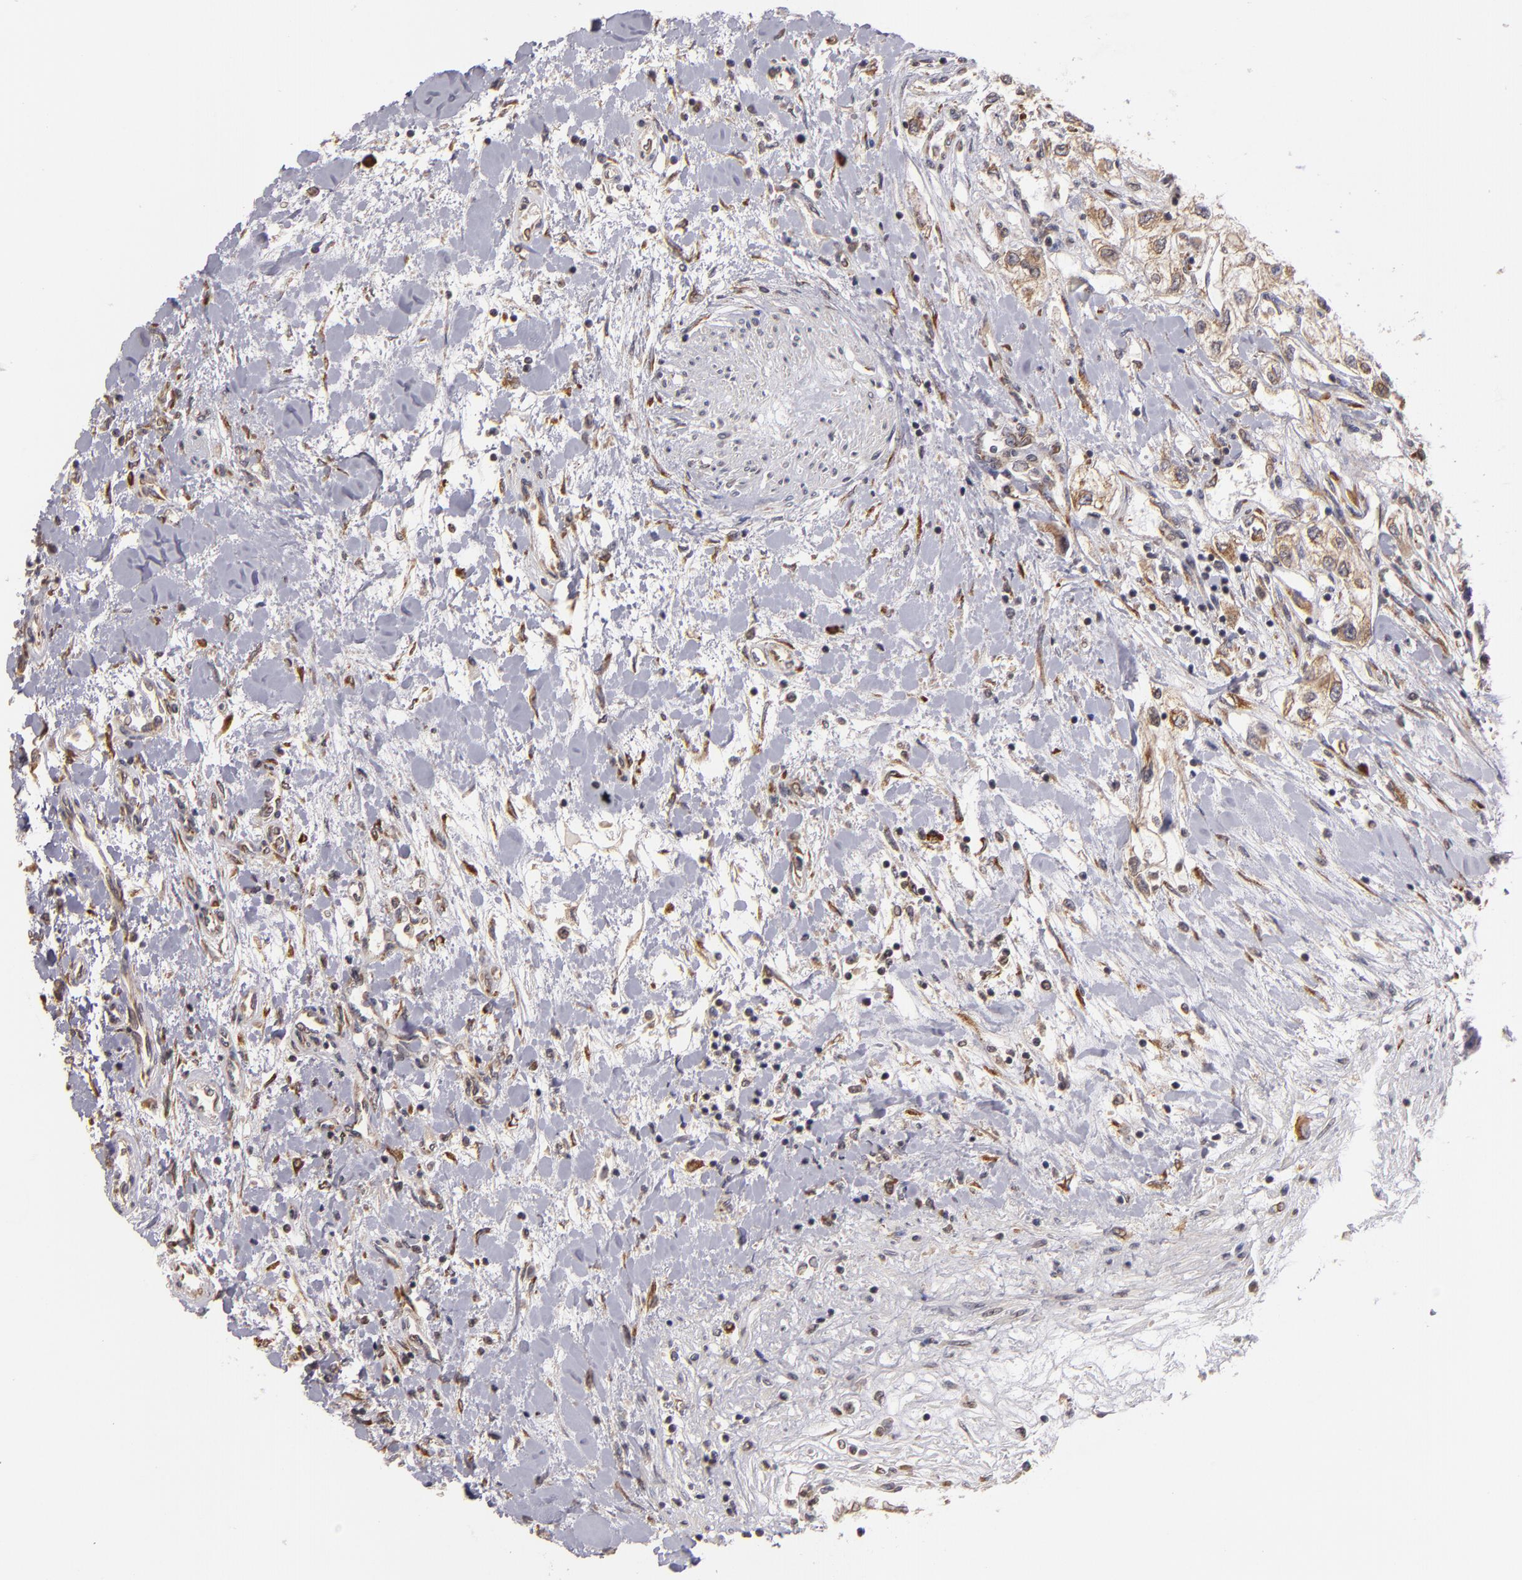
{"staining": {"intensity": "weak", "quantity": ">75%", "location": "cytoplasmic/membranous"}, "tissue": "renal cancer", "cell_type": "Tumor cells", "image_type": "cancer", "snomed": [{"axis": "morphology", "description": "Adenocarcinoma, NOS"}, {"axis": "topography", "description": "Kidney"}], "caption": "This is an image of immunohistochemistry staining of adenocarcinoma (renal), which shows weak expression in the cytoplasmic/membranous of tumor cells.", "gene": "CASP1", "patient": {"sex": "male", "age": 57}}